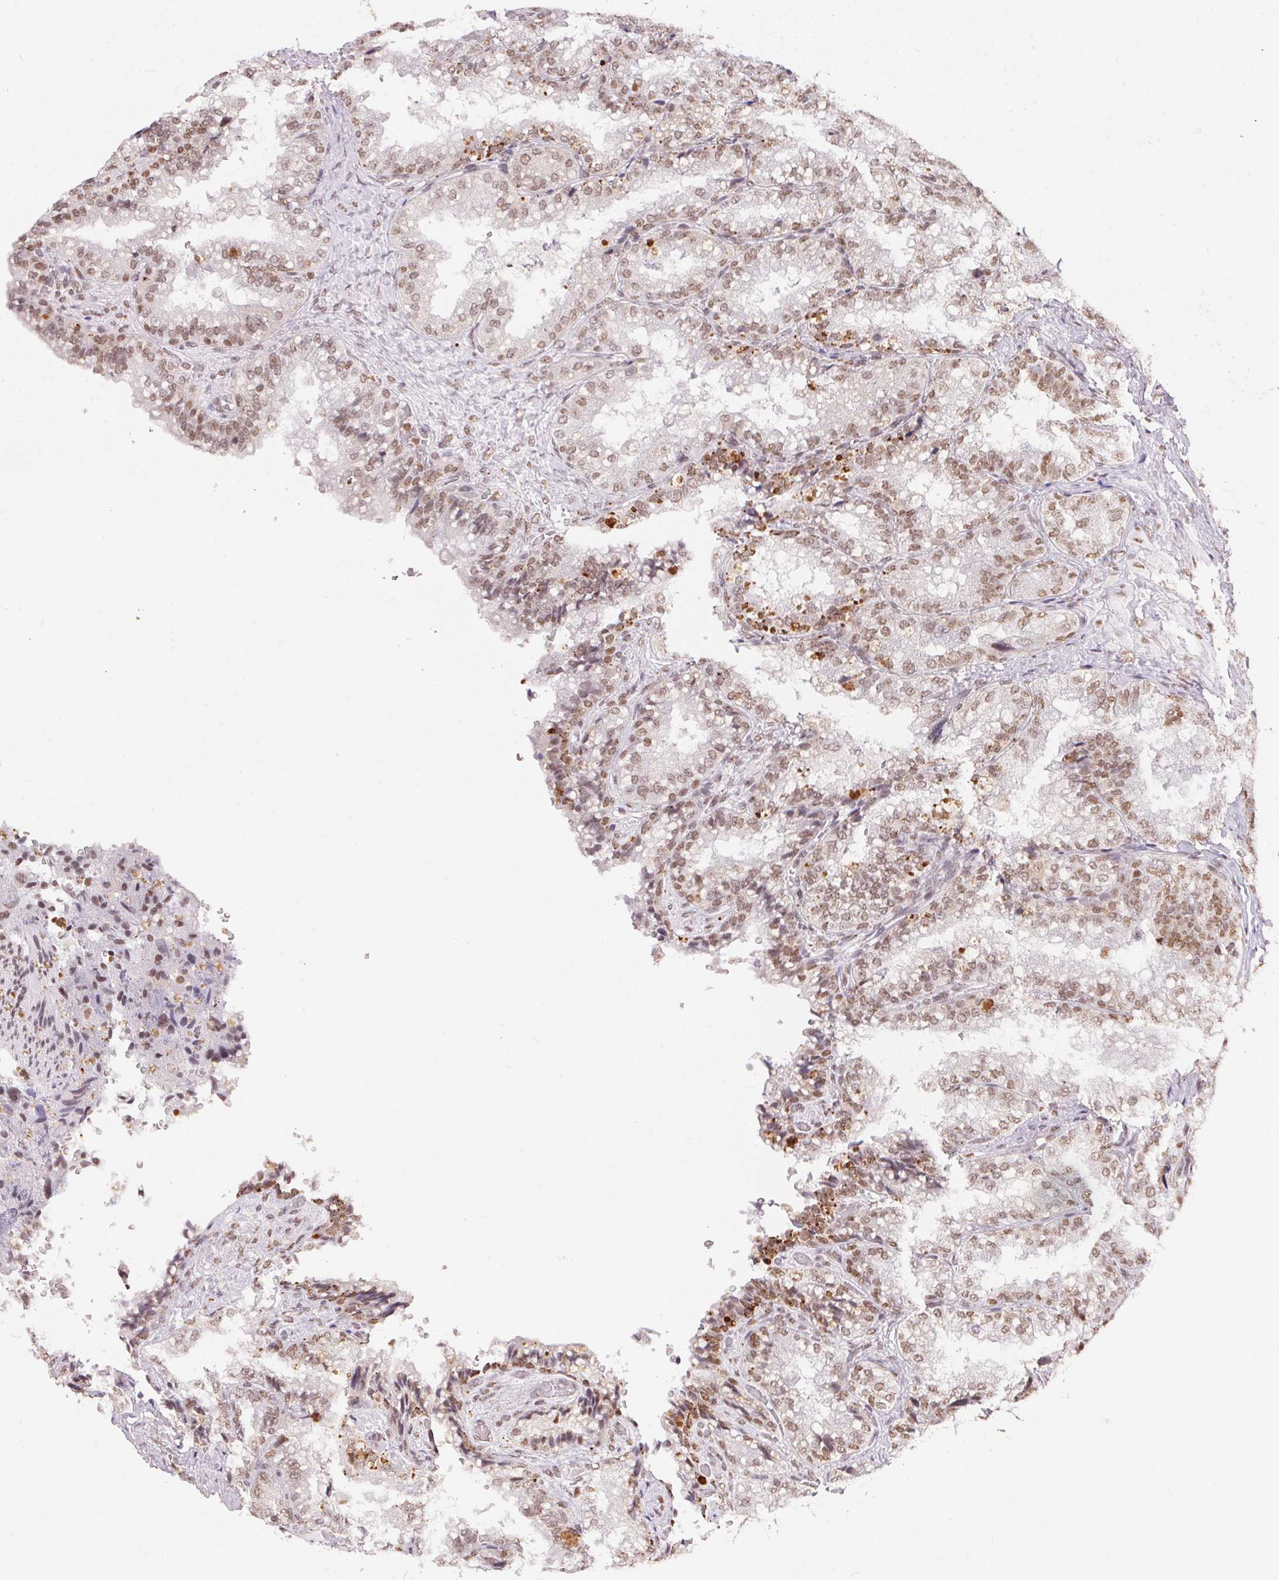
{"staining": {"intensity": "moderate", "quantity": ">75%", "location": "nuclear"}, "tissue": "seminal vesicle", "cell_type": "Glandular cells", "image_type": "normal", "snomed": [{"axis": "morphology", "description": "Normal tissue, NOS"}, {"axis": "topography", "description": "Seminal veicle"}], "caption": "This is an image of immunohistochemistry staining of normal seminal vesicle, which shows moderate staining in the nuclear of glandular cells.", "gene": "NFE2L1", "patient": {"sex": "male", "age": 57}}